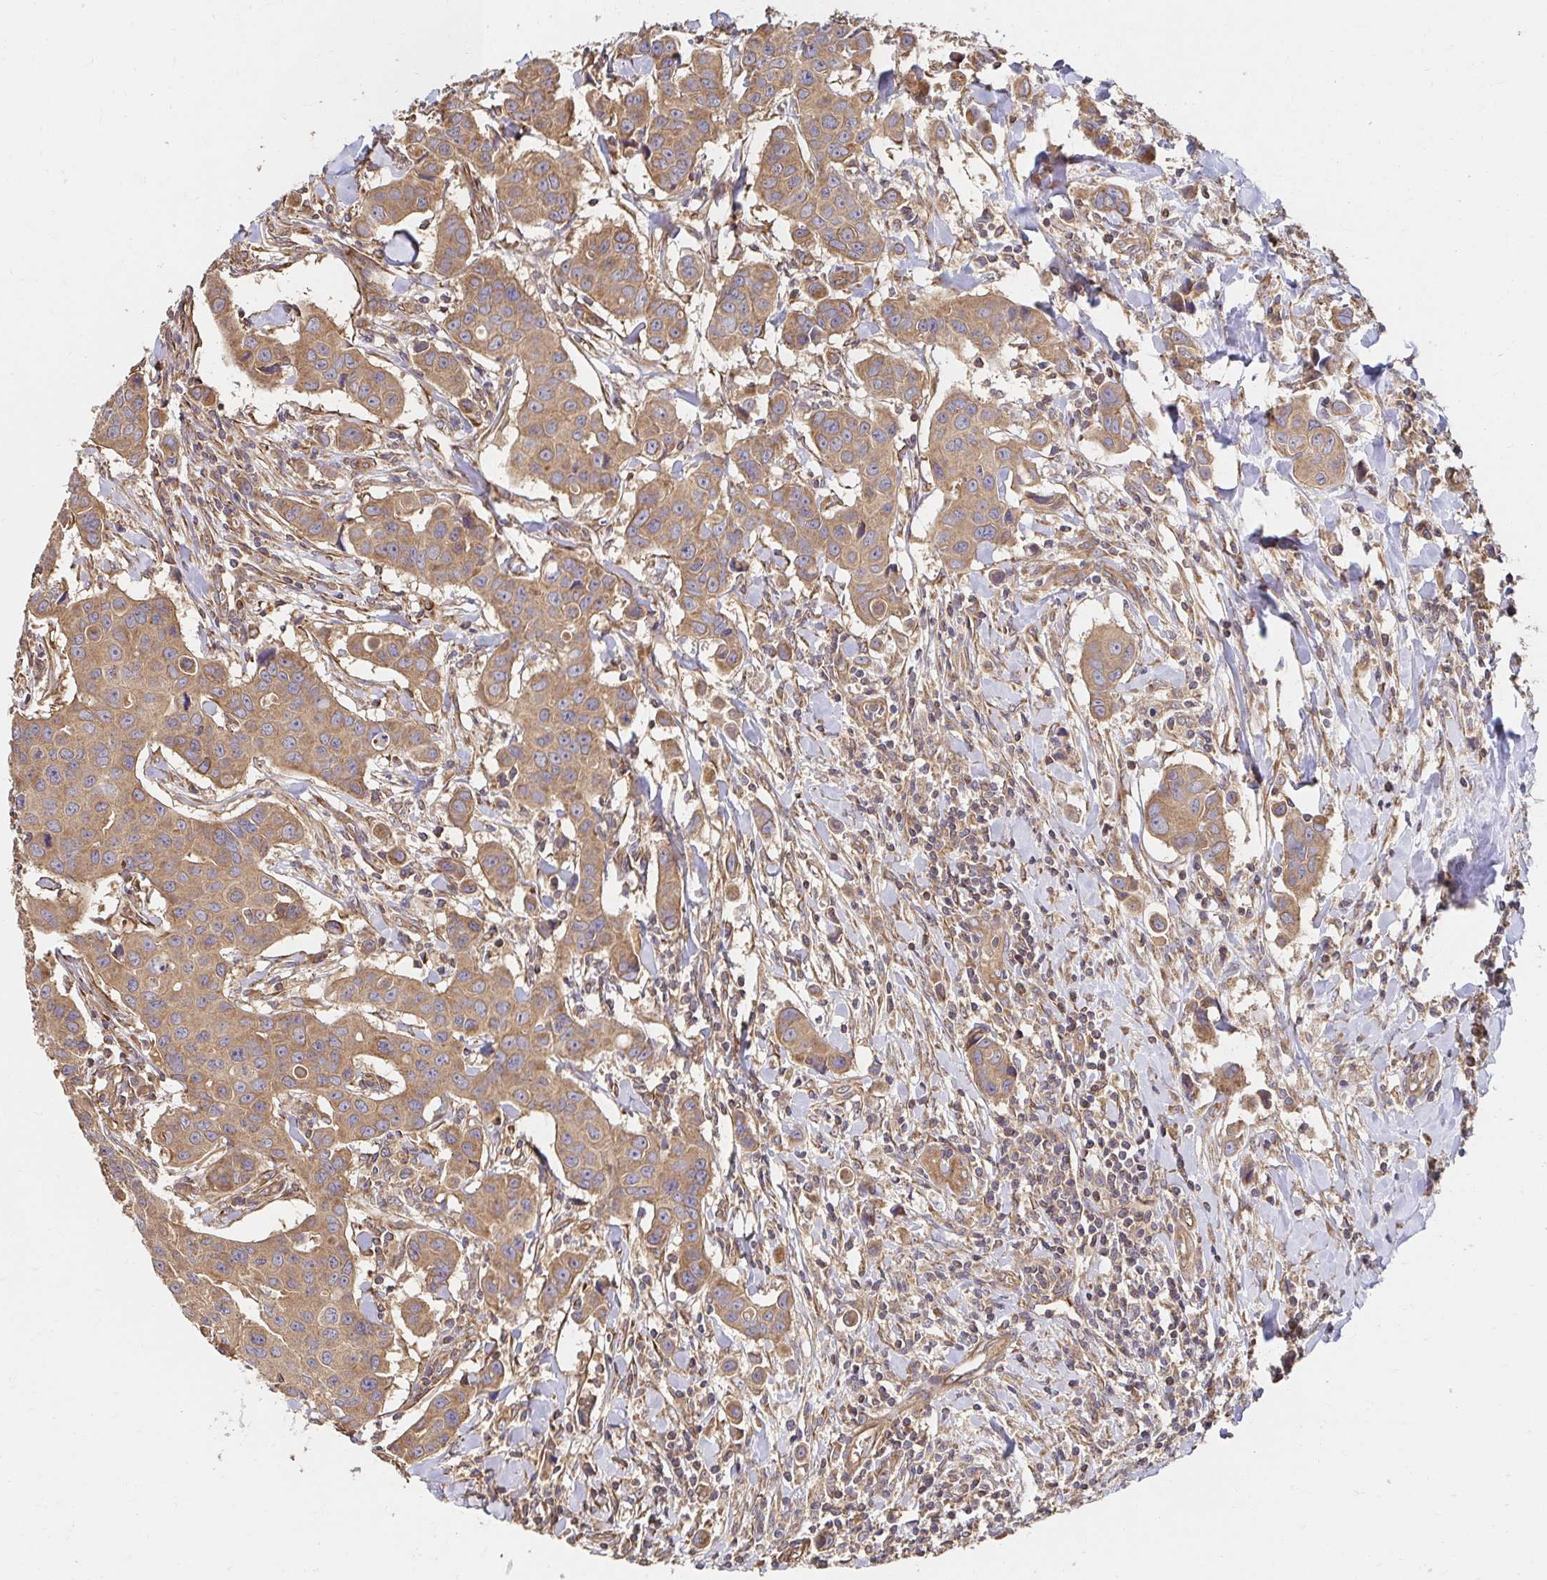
{"staining": {"intensity": "moderate", "quantity": ">75%", "location": "cytoplasmic/membranous"}, "tissue": "breast cancer", "cell_type": "Tumor cells", "image_type": "cancer", "snomed": [{"axis": "morphology", "description": "Duct carcinoma"}, {"axis": "topography", "description": "Breast"}], "caption": "Immunohistochemical staining of human breast cancer (invasive ductal carcinoma) shows moderate cytoplasmic/membranous protein expression in about >75% of tumor cells.", "gene": "APBB1", "patient": {"sex": "female", "age": 24}}